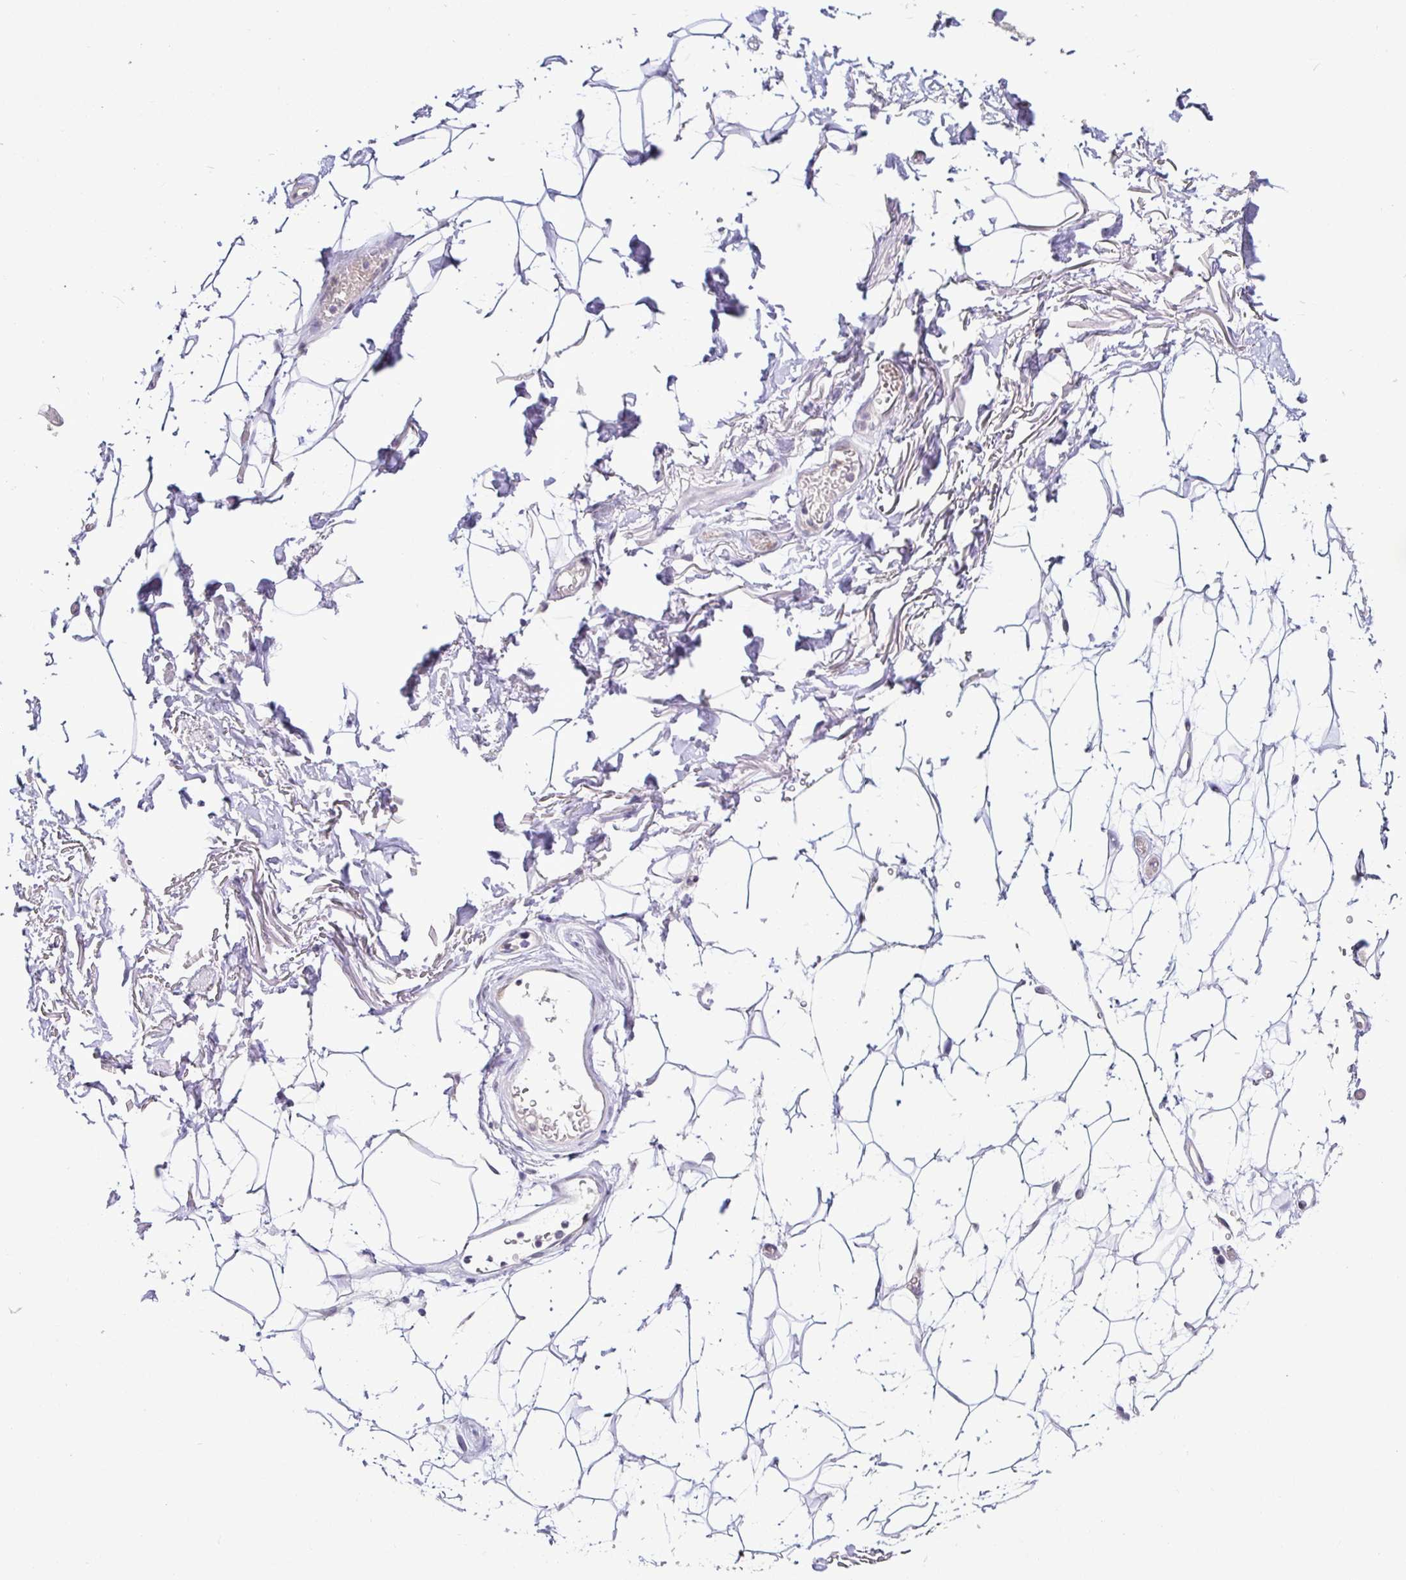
{"staining": {"intensity": "negative", "quantity": "none", "location": "none"}, "tissue": "adipose tissue", "cell_type": "Adipocytes", "image_type": "normal", "snomed": [{"axis": "morphology", "description": "Normal tissue, NOS"}, {"axis": "topography", "description": "Anal"}, {"axis": "topography", "description": "Peripheral nerve tissue"}], "caption": "This is an immunohistochemistry micrograph of benign human adipose tissue. There is no positivity in adipocytes.", "gene": "NUP188", "patient": {"sex": "male", "age": 78}}